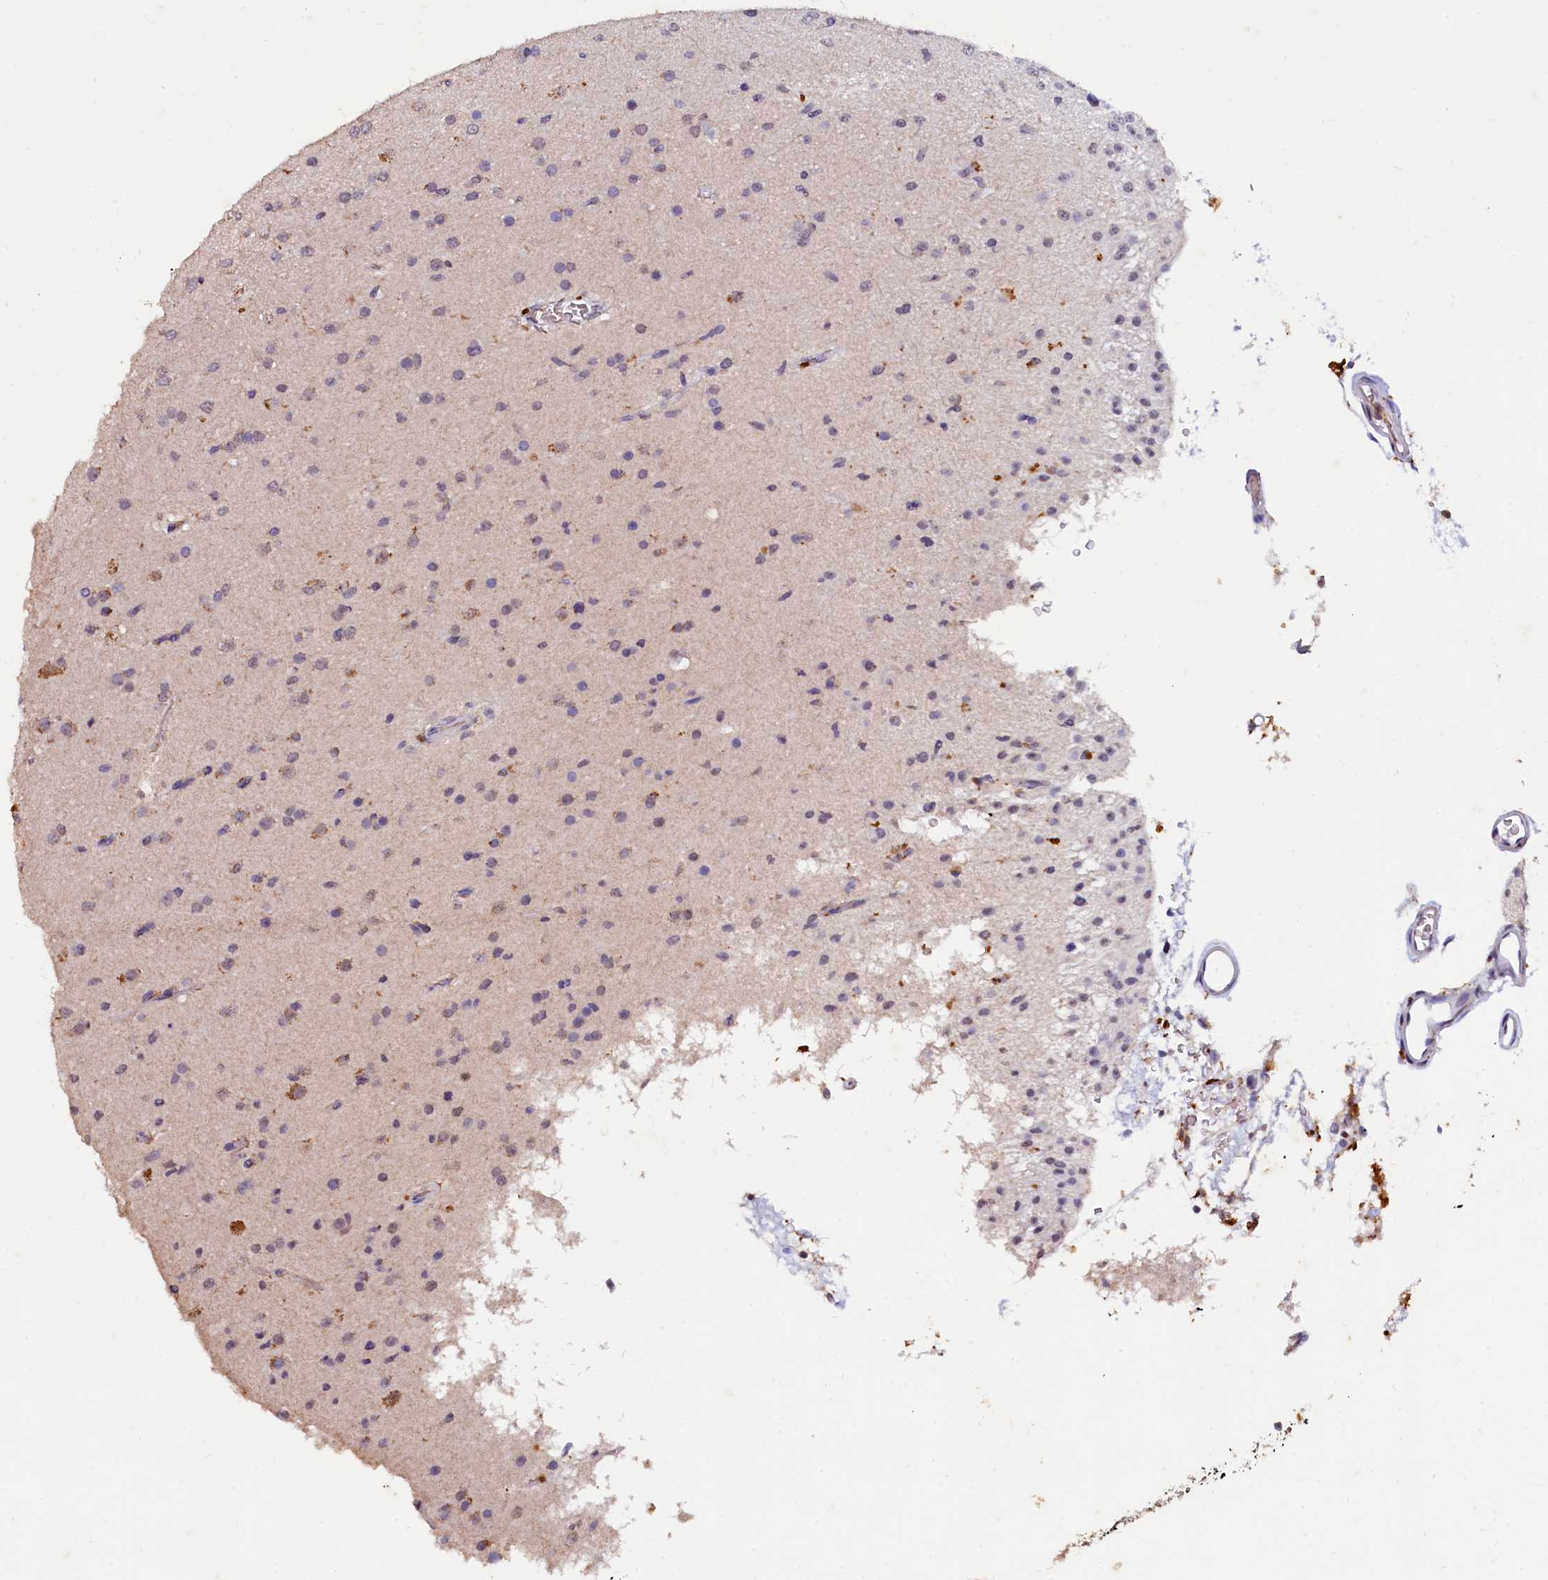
{"staining": {"intensity": "negative", "quantity": "none", "location": "none"}, "tissue": "glioma", "cell_type": "Tumor cells", "image_type": "cancer", "snomed": [{"axis": "morphology", "description": "Glioma, malignant, Low grade"}, {"axis": "topography", "description": "Brain"}], "caption": "High magnification brightfield microscopy of glioma stained with DAB (3,3'-diaminobenzidine) (brown) and counterstained with hematoxylin (blue): tumor cells show no significant staining. (DAB immunohistochemistry (IHC) with hematoxylin counter stain).", "gene": "CSTPP1", "patient": {"sex": "male", "age": 65}}